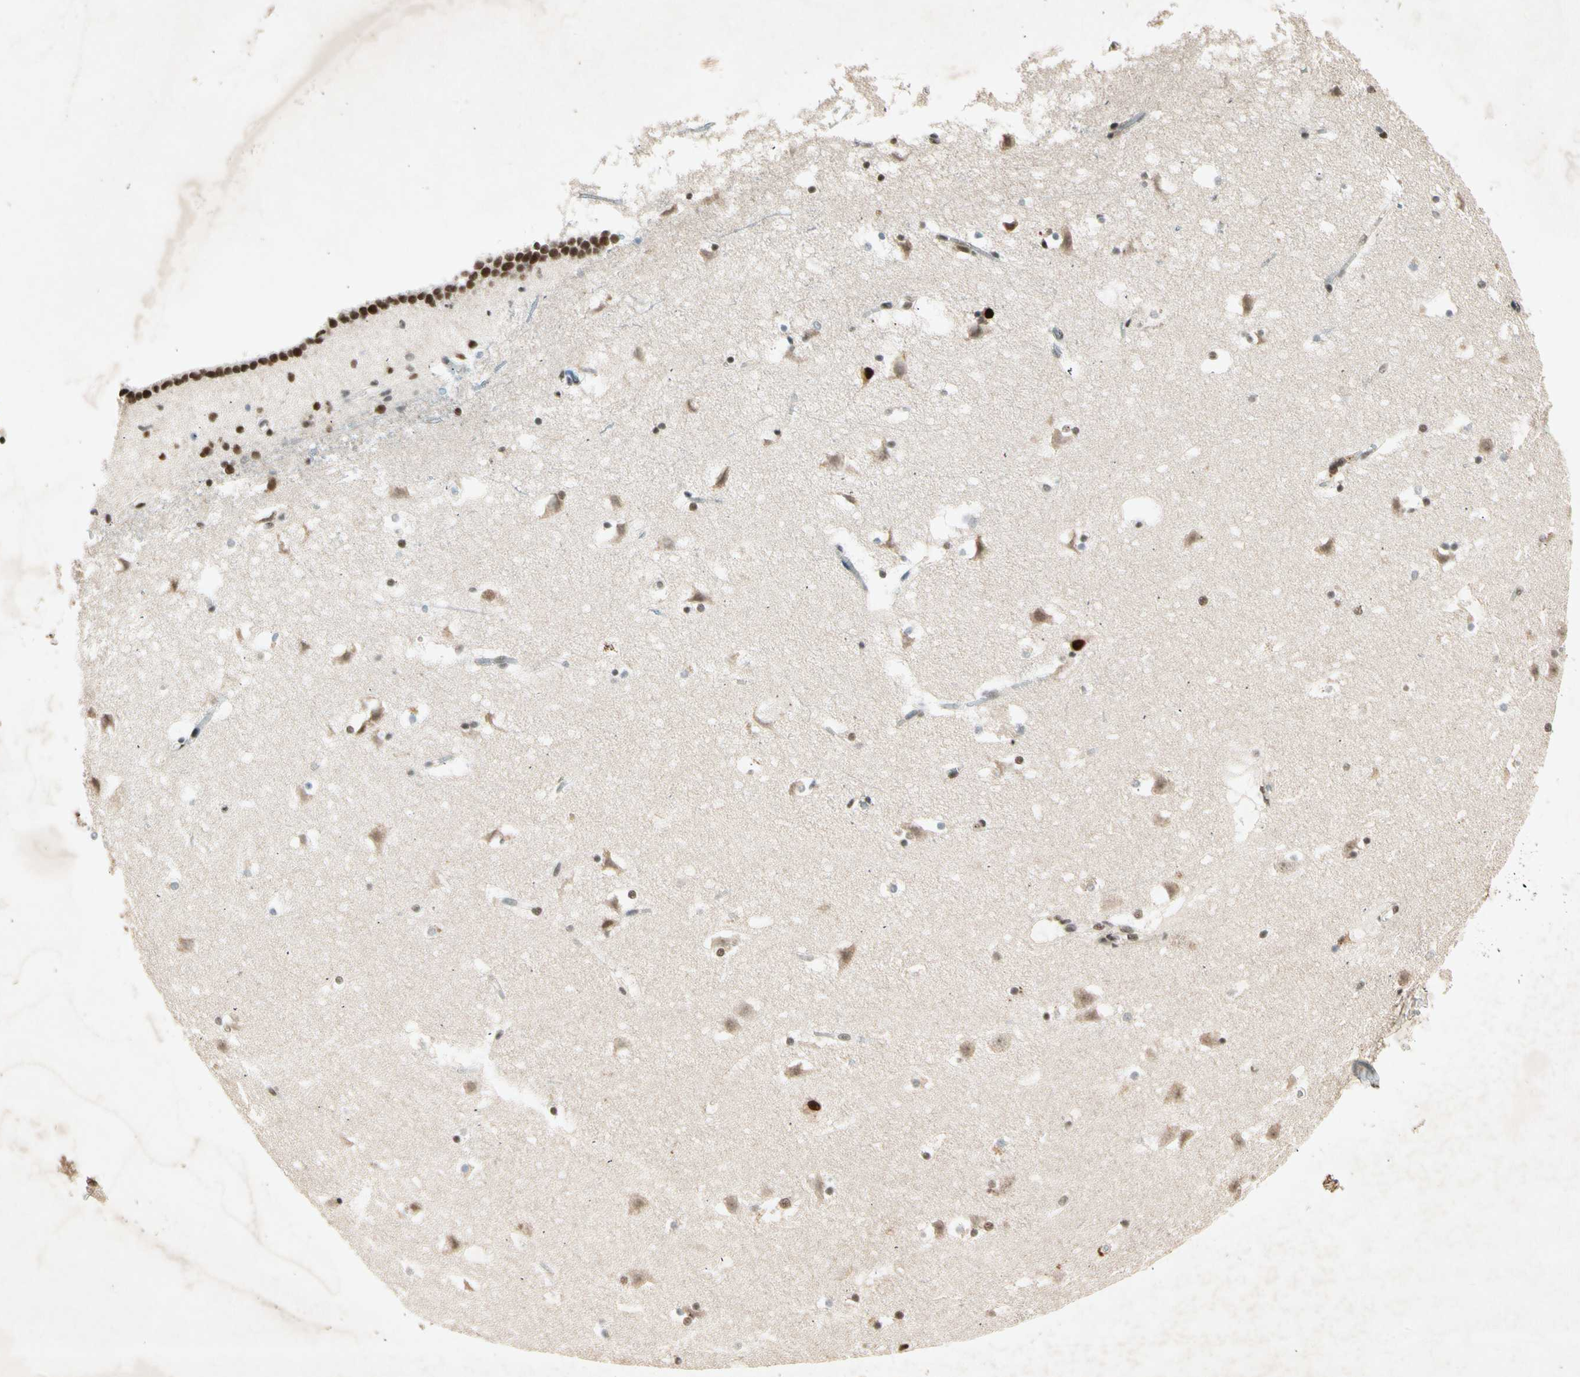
{"staining": {"intensity": "strong", "quantity": ">75%", "location": "nuclear"}, "tissue": "caudate", "cell_type": "Glial cells", "image_type": "normal", "snomed": [{"axis": "morphology", "description": "Normal tissue, NOS"}, {"axis": "topography", "description": "Lateral ventricle wall"}], "caption": "Caudate stained for a protein (brown) exhibits strong nuclear positive staining in approximately >75% of glial cells.", "gene": "RNF43", "patient": {"sex": "male", "age": 45}}